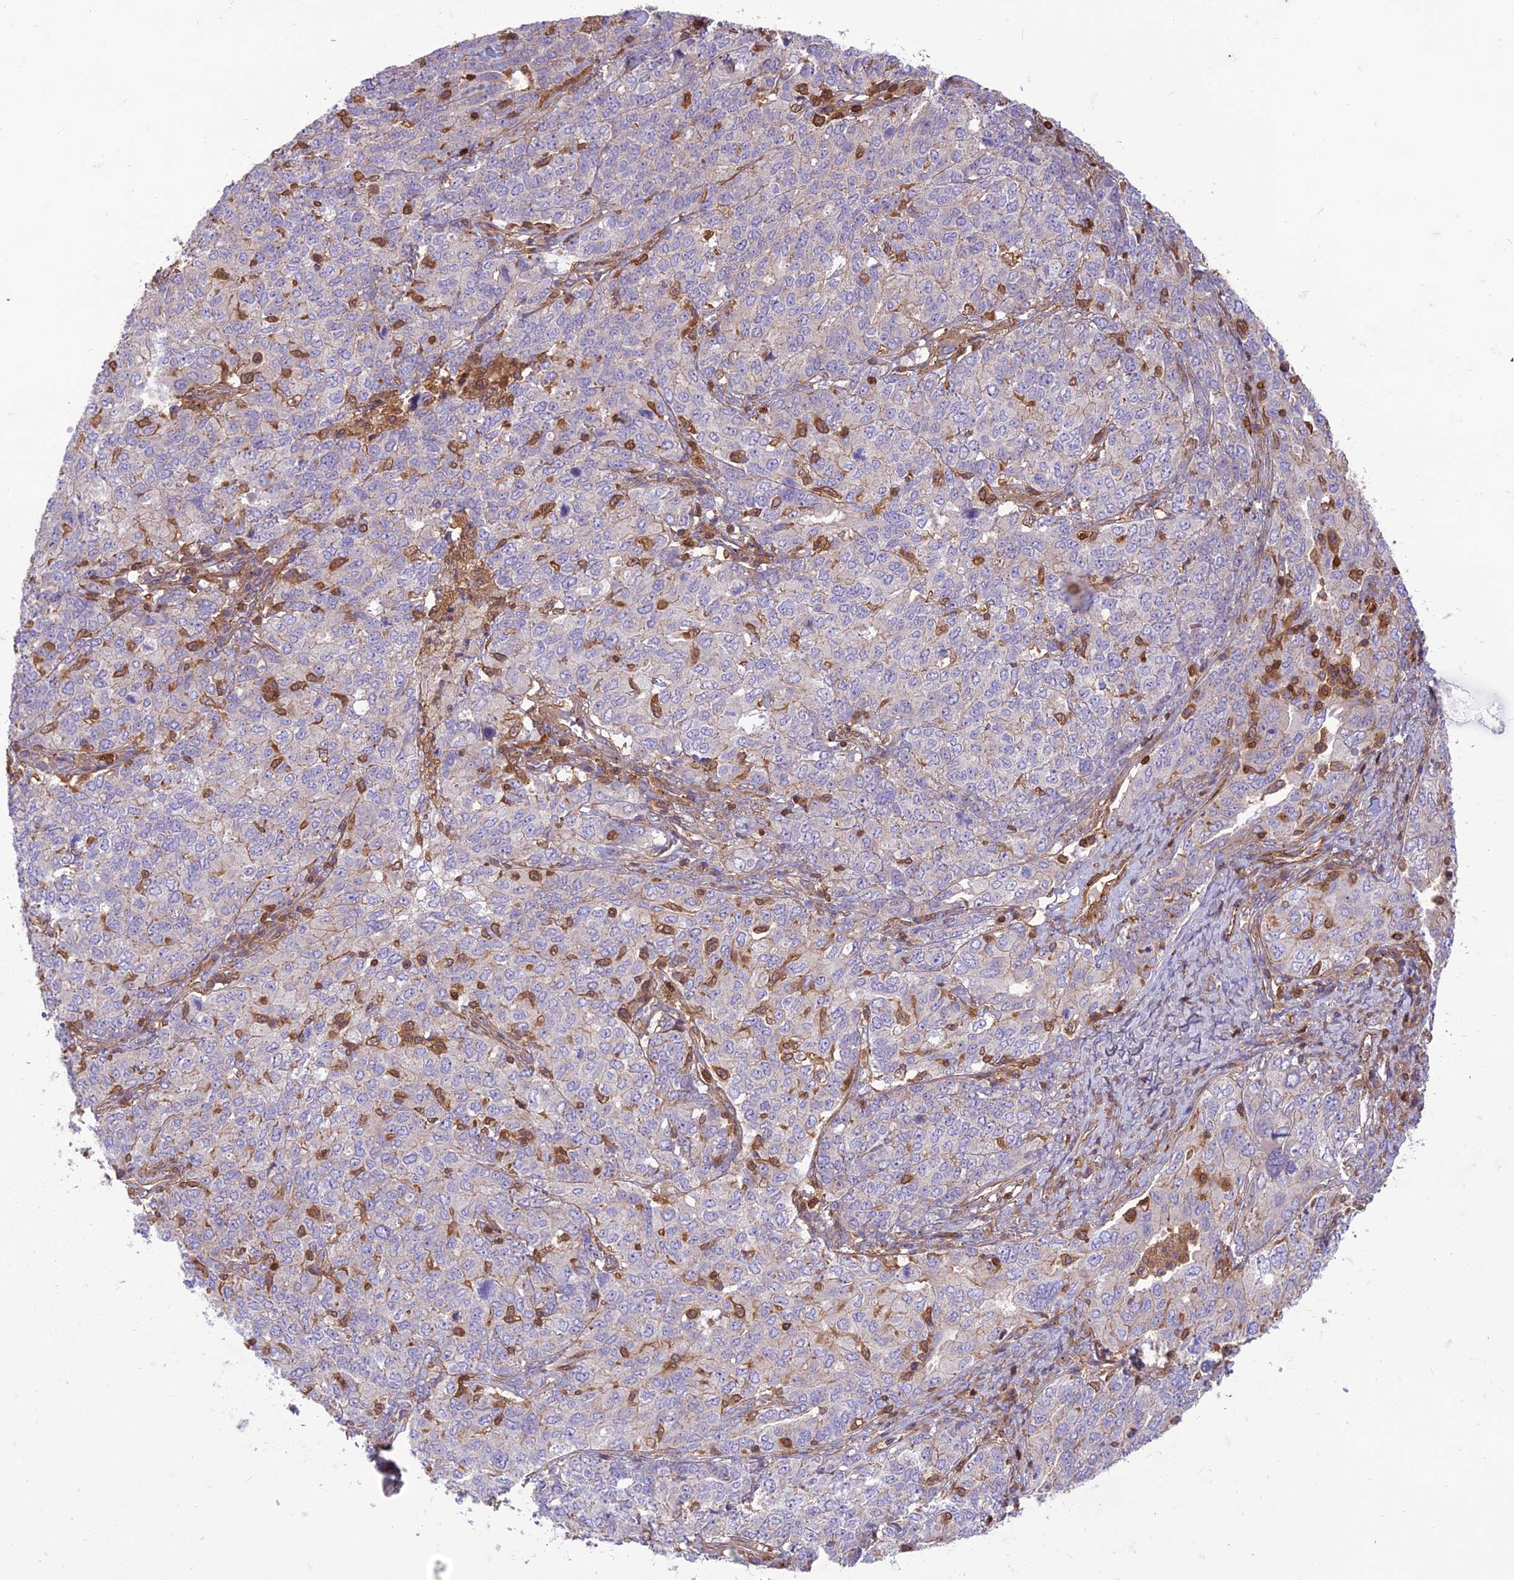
{"staining": {"intensity": "negative", "quantity": "none", "location": "none"}, "tissue": "ovarian cancer", "cell_type": "Tumor cells", "image_type": "cancer", "snomed": [{"axis": "morphology", "description": "Carcinoma, endometroid"}, {"axis": "topography", "description": "Ovary"}], "caption": "Human ovarian endometroid carcinoma stained for a protein using immunohistochemistry (IHC) displays no positivity in tumor cells.", "gene": "HPSE2", "patient": {"sex": "female", "age": 62}}